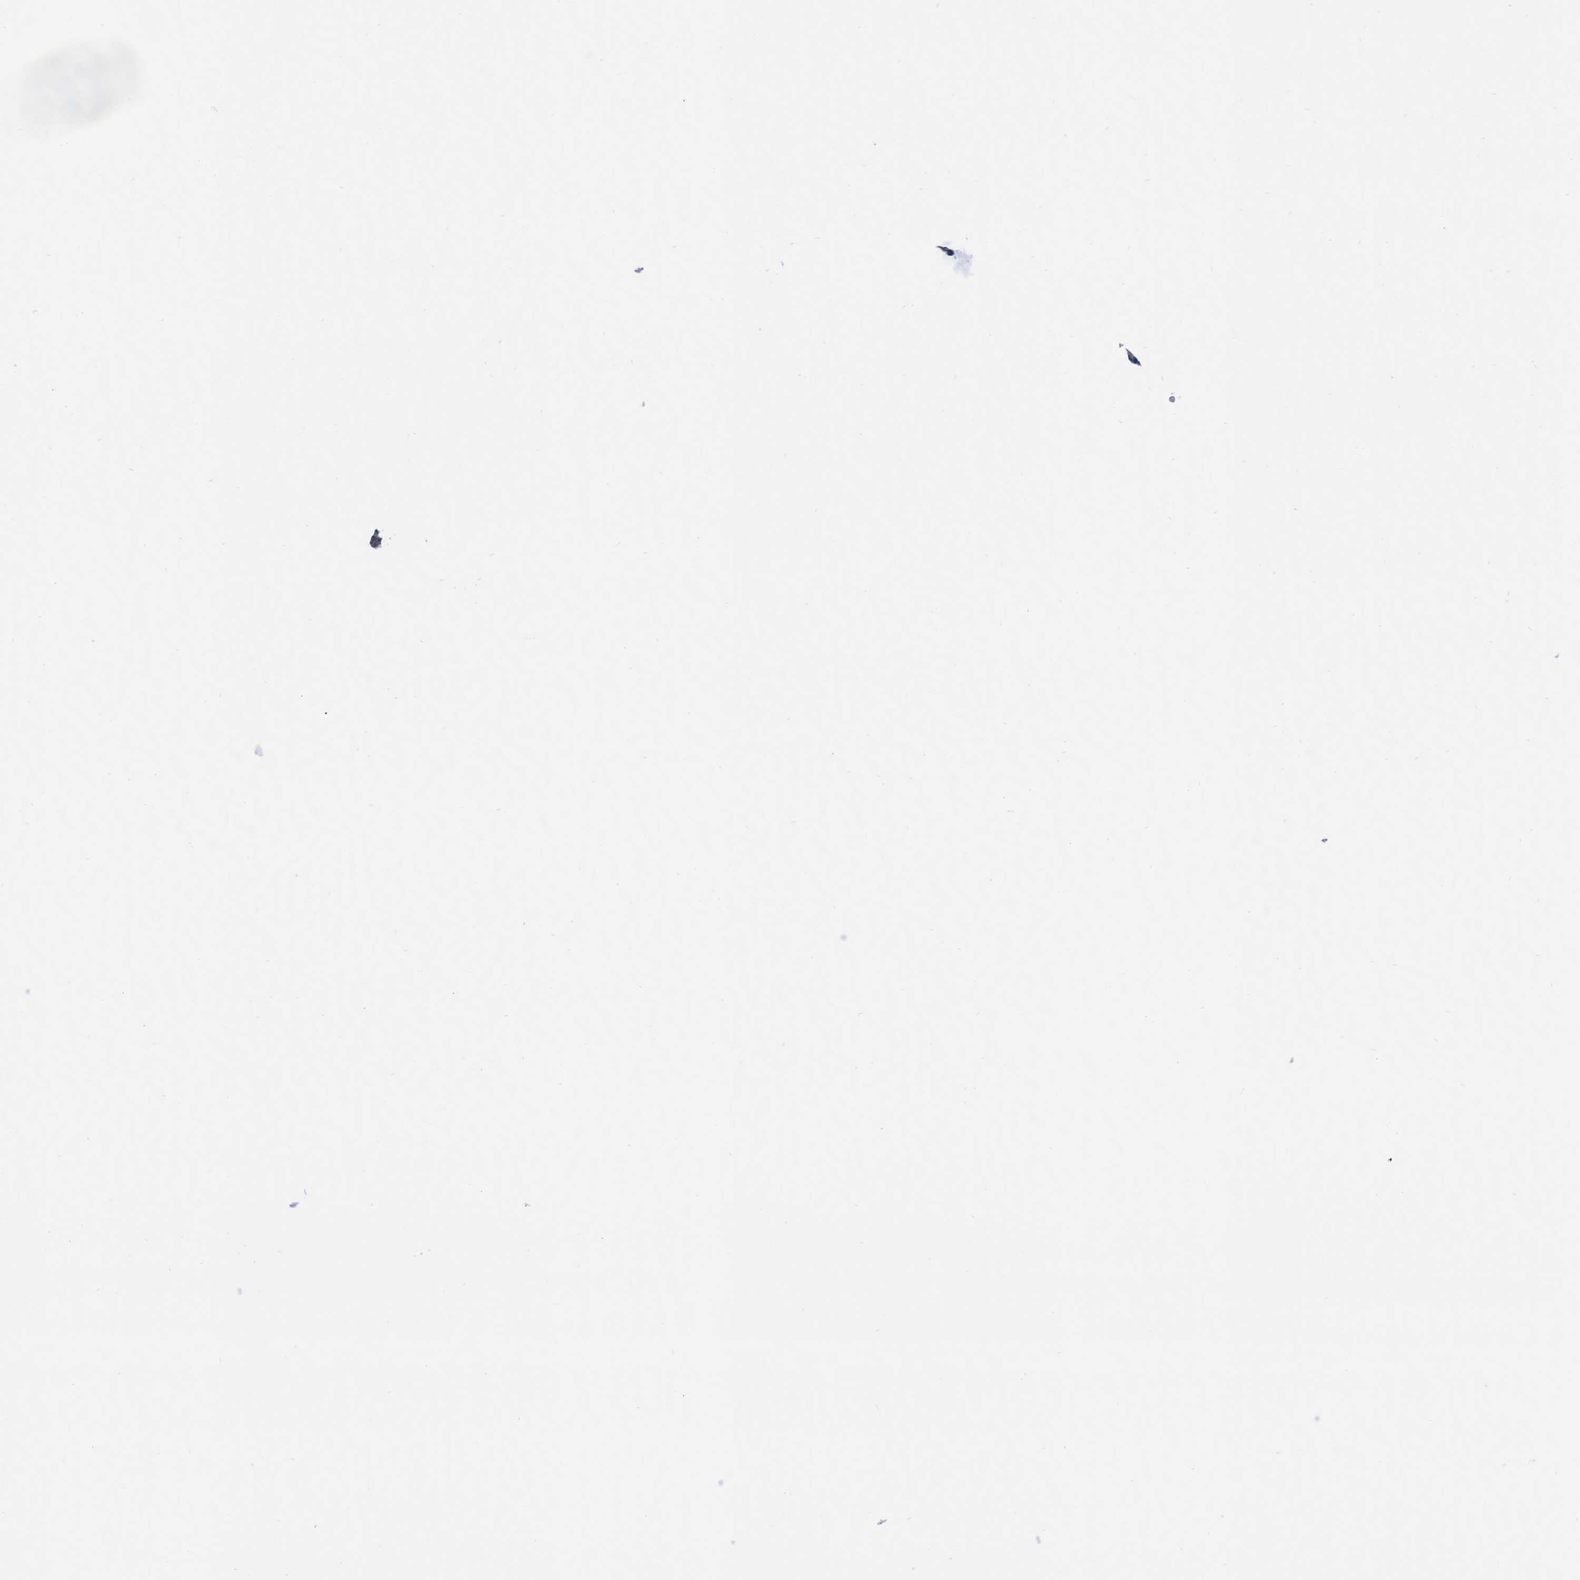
{"staining": {"intensity": "weak", "quantity": "<25%", "location": "cytoplasmic/membranous"}, "tissue": "colorectal cancer", "cell_type": "Tumor cells", "image_type": "cancer", "snomed": [{"axis": "morphology", "description": "Adenocarcinoma, NOS"}, {"axis": "topography", "description": "Colon"}], "caption": "IHC photomicrograph of colorectal cancer stained for a protein (brown), which demonstrates no expression in tumor cells. The staining was performed using DAB to visualize the protein expression in brown, while the nuclei were stained in blue with hematoxylin (Magnification: 20x).", "gene": "EFCAB13", "patient": {"sex": "female", "age": 84}}